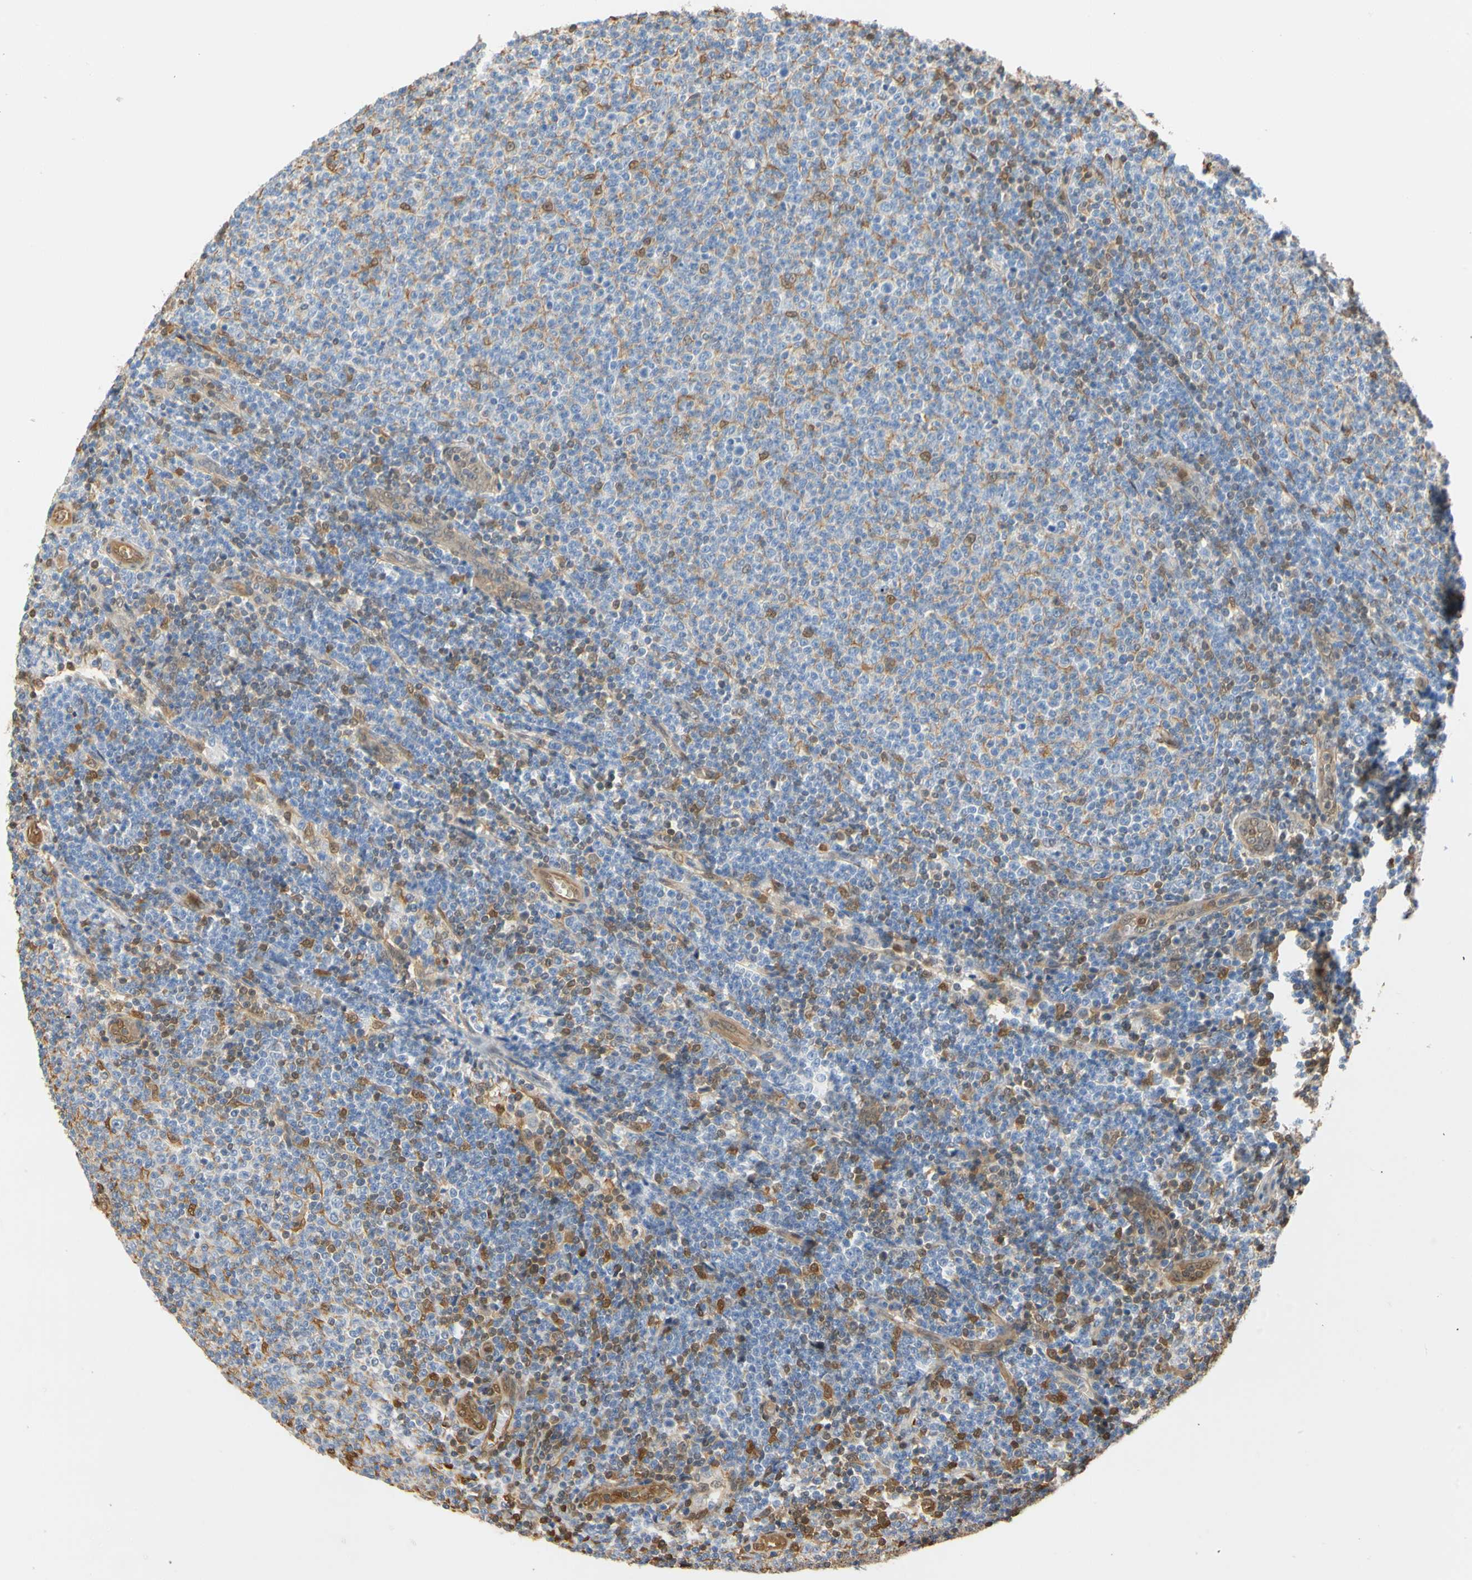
{"staining": {"intensity": "negative", "quantity": "none", "location": "none"}, "tissue": "lymphoma", "cell_type": "Tumor cells", "image_type": "cancer", "snomed": [{"axis": "morphology", "description": "Malignant lymphoma, non-Hodgkin's type, Low grade"}, {"axis": "topography", "description": "Lymph node"}], "caption": "Immunohistochemistry (IHC) histopathology image of neoplastic tissue: malignant lymphoma, non-Hodgkin's type (low-grade) stained with DAB exhibits no significant protein expression in tumor cells.", "gene": "S100A6", "patient": {"sex": "male", "age": 66}}